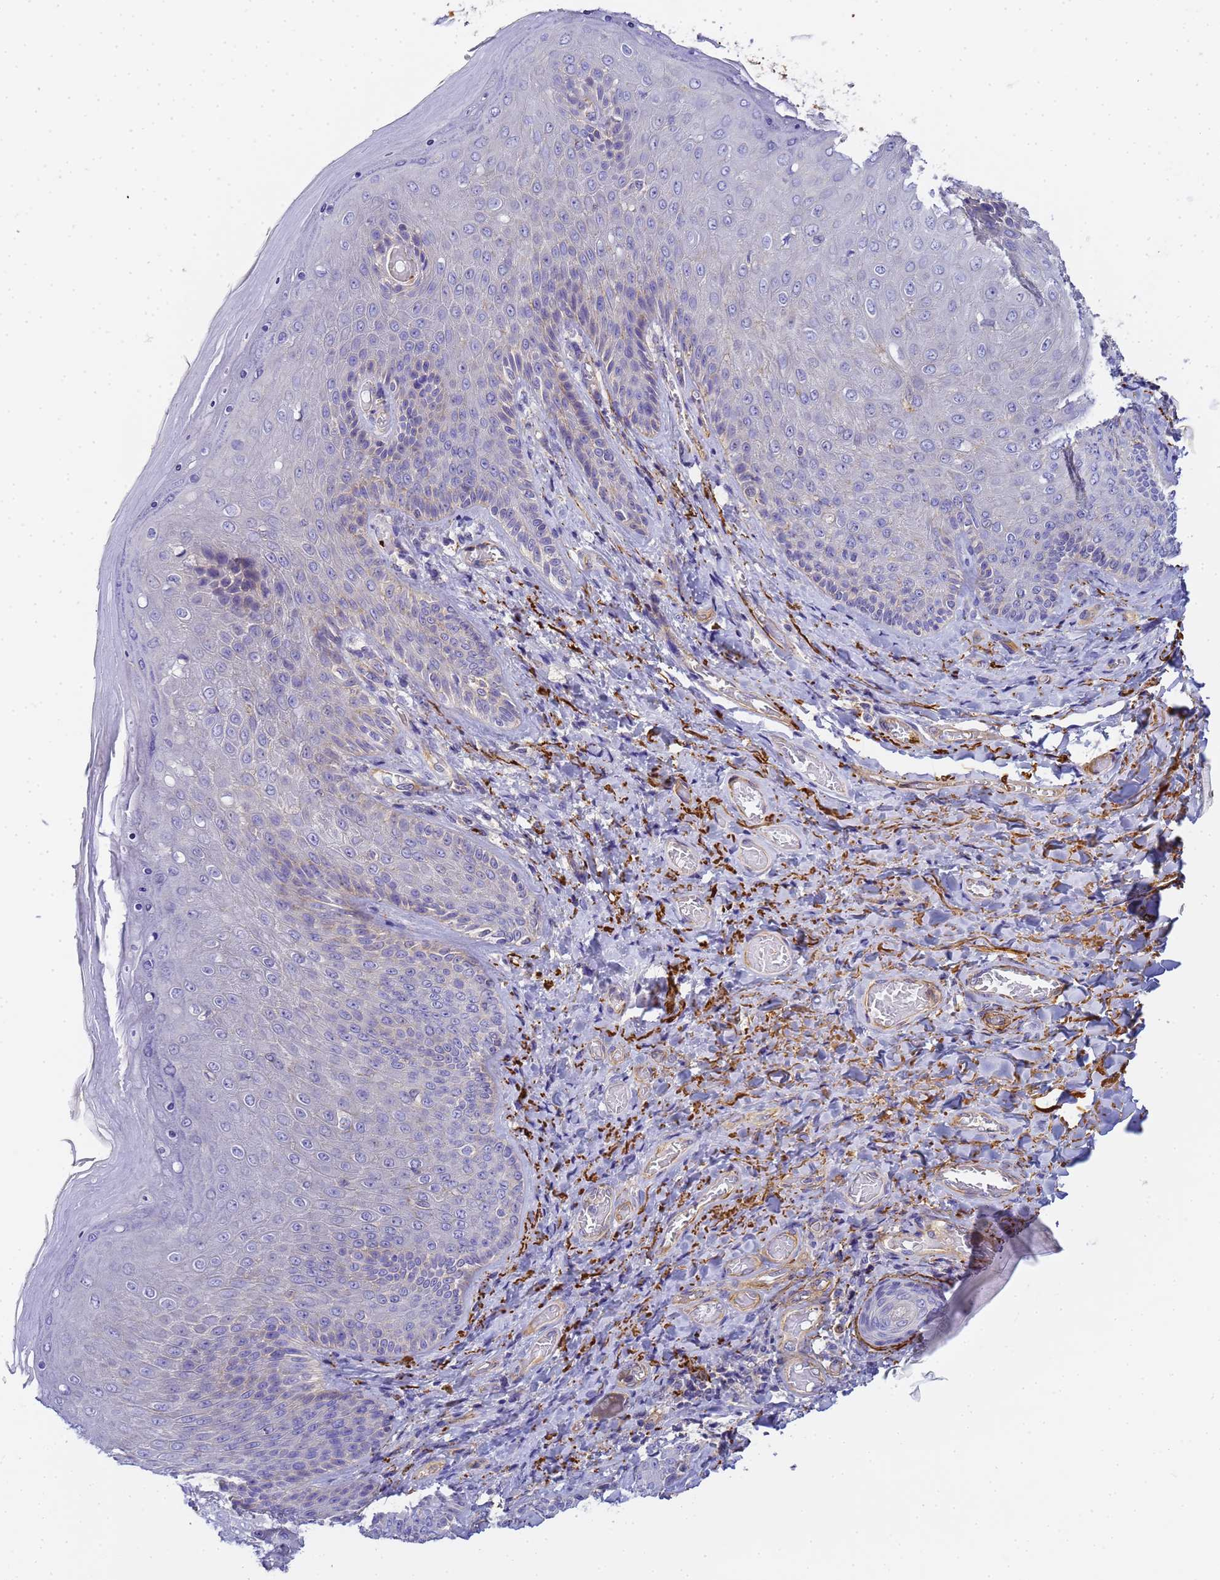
{"staining": {"intensity": "negative", "quantity": "none", "location": "none"}, "tissue": "skin", "cell_type": "Epidermal cells", "image_type": "normal", "snomed": [{"axis": "morphology", "description": "Normal tissue, NOS"}, {"axis": "topography", "description": "Anal"}], "caption": "Immunohistochemical staining of benign human skin shows no significant expression in epidermal cells.", "gene": "MYL10", "patient": {"sex": "female", "age": 89}}